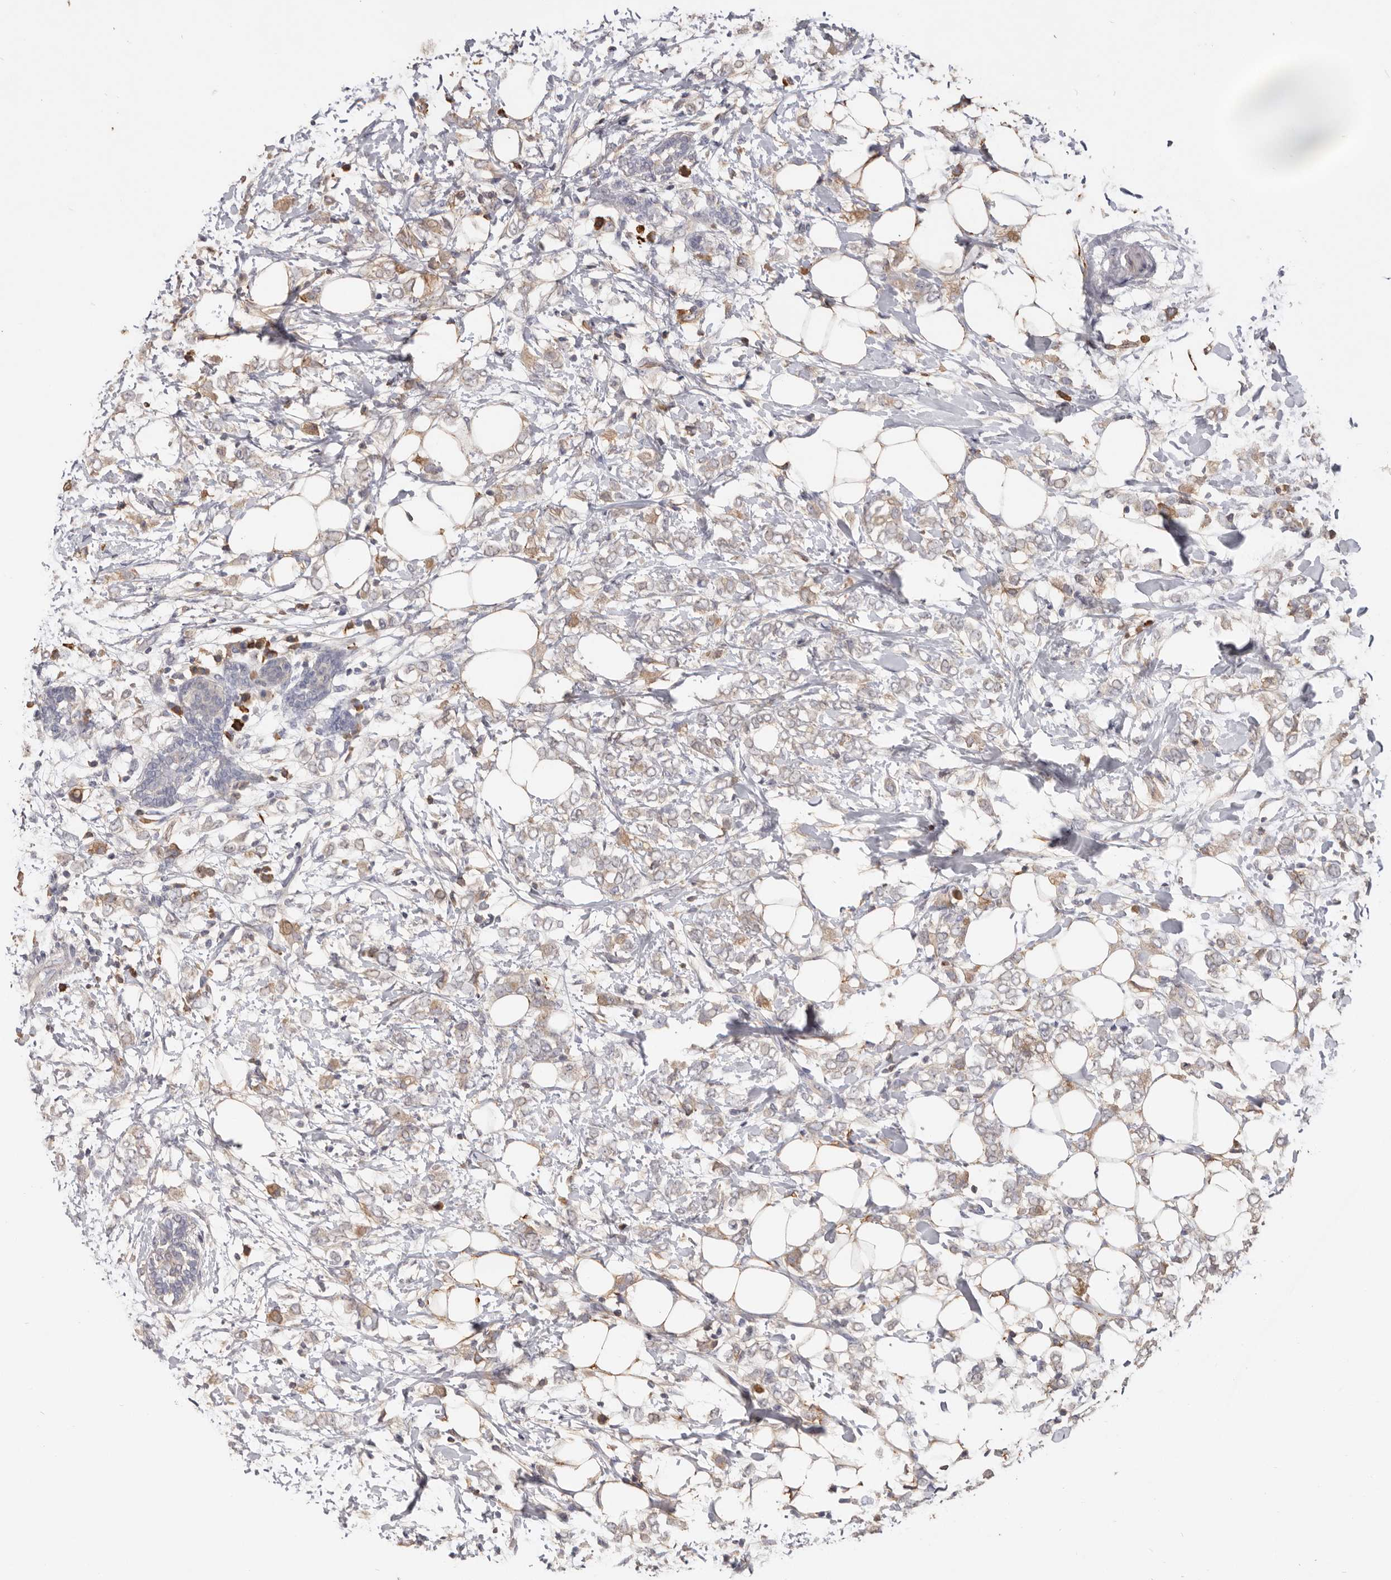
{"staining": {"intensity": "moderate", "quantity": "25%-75%", "location": "cytoplasmic/membranous"}, "tissue": "breast cancer", "cell_type": "Tumor cells", "image_type": "cancer", "snomed": [{"axis": "morphology", "description": "Normal tissue, NOS"}, {"axis": "morphology", "description": "Lobular carcinoma"}, {"axis": "topography", "description": "Breast"}], "caption": "Protein expression analysis of breast cancer demonstrates moderate cytoplasmic/membranous positivity in approximately 25%-75% of tumor cells. (brown staining indicates protein expression, while blue staining denotes nuclei).", "gene": "HCAR2", "patient": {"sex": "female", "age": 47}}